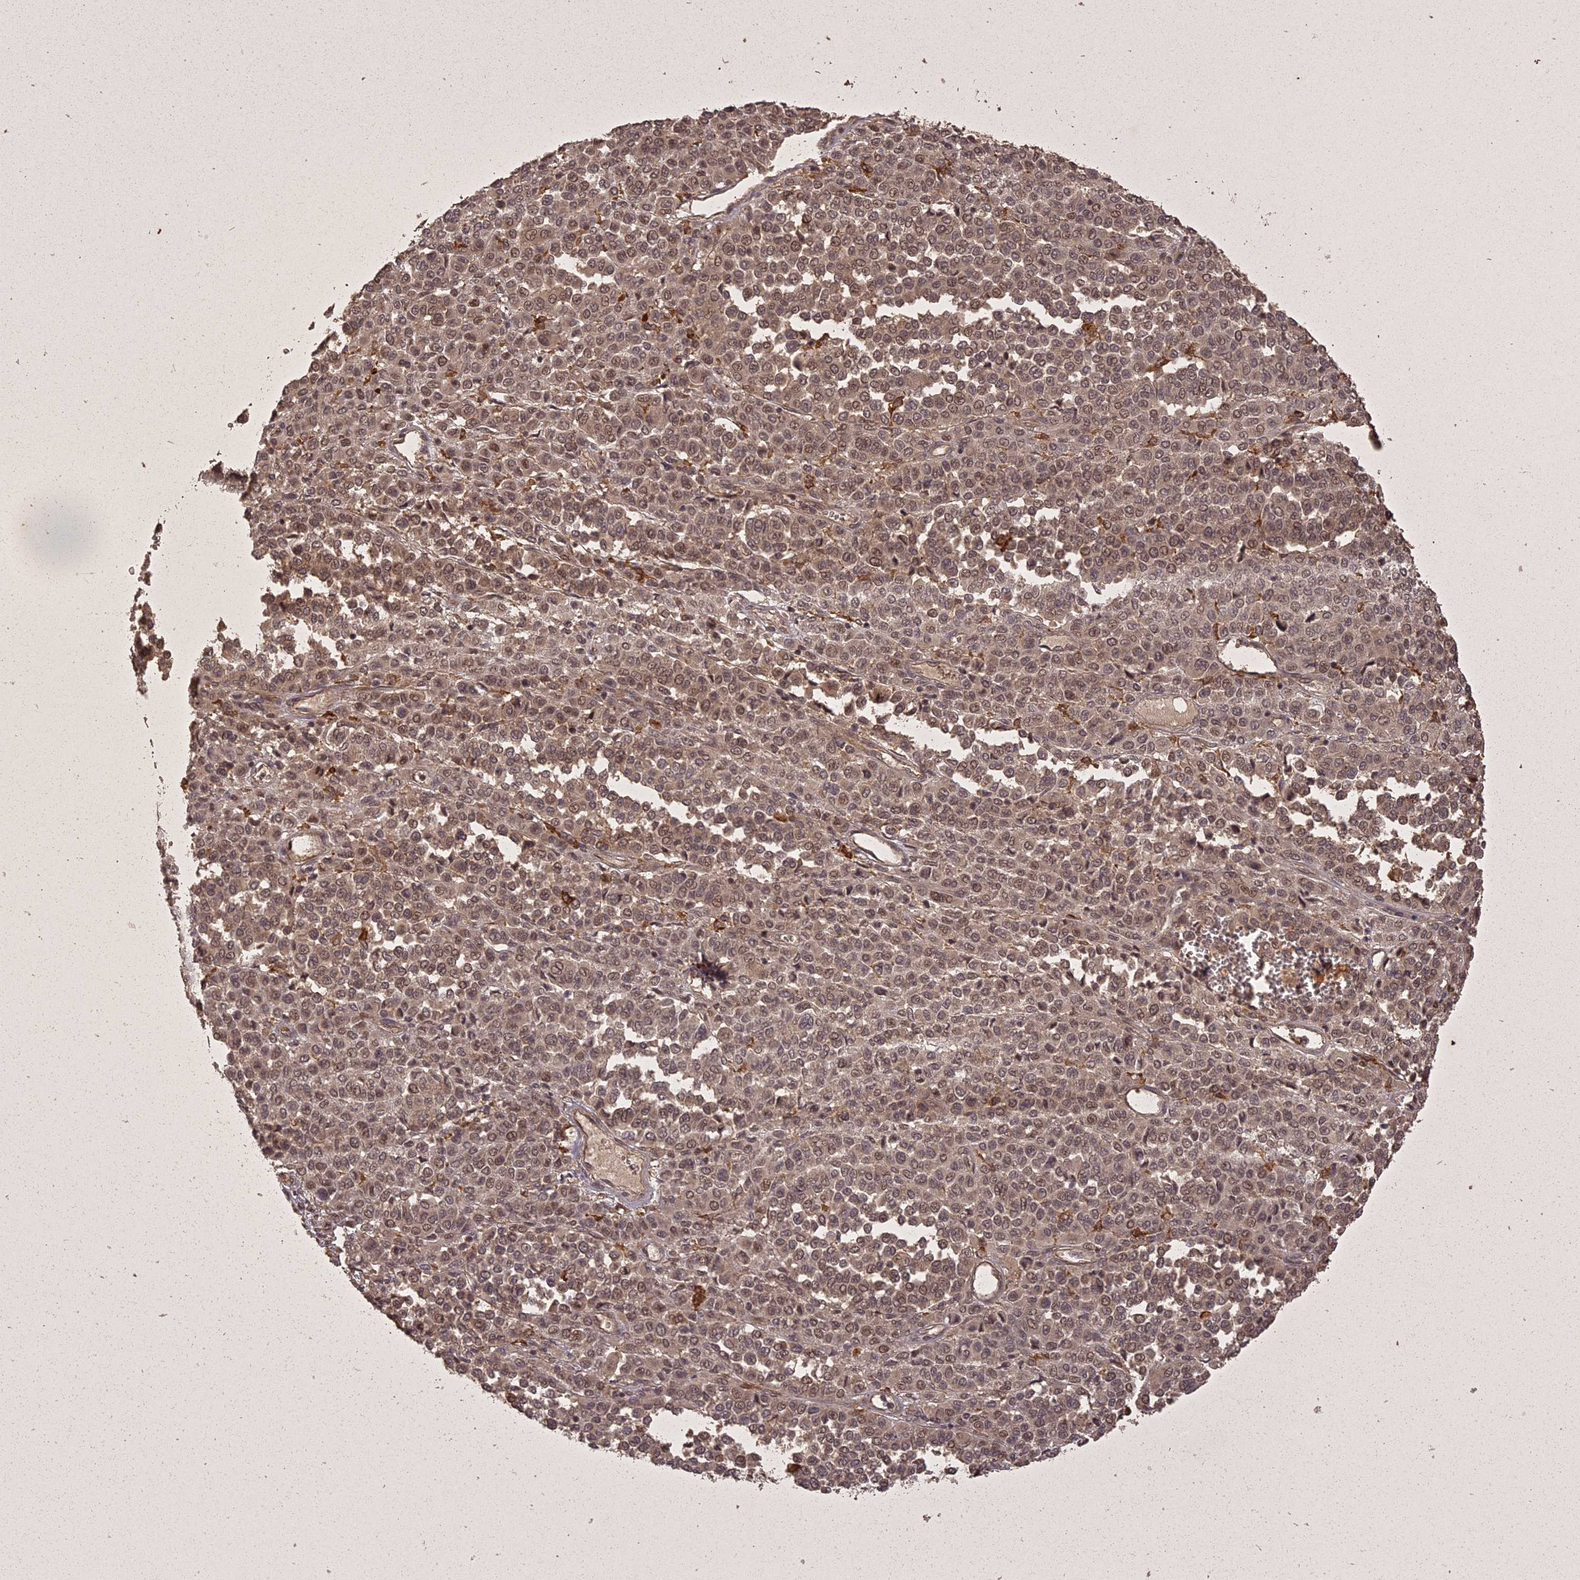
{"staining": {"intensity": "moderate", "quantity": ">75%", "location": "cytoplasmic/membranous,nuclear"}, "tissue": "melanoma", "cell_type": "Tumor cells", "image_type": "cancer", "snomed": [{"axis": "morphology", "description": "Malignant melanoma, Metastatic site"}, {"axis": "topography", "description": "Pancreas"}], "caption": "A photomicrograph of human malignant melanoma (metastatic site) stained for a protein exhibits moderate cytoplasmic/membranous and nuclear brown staining in tumor cells.", "gene": "ING5", "patient": {"sex": "female", "age": 30}}